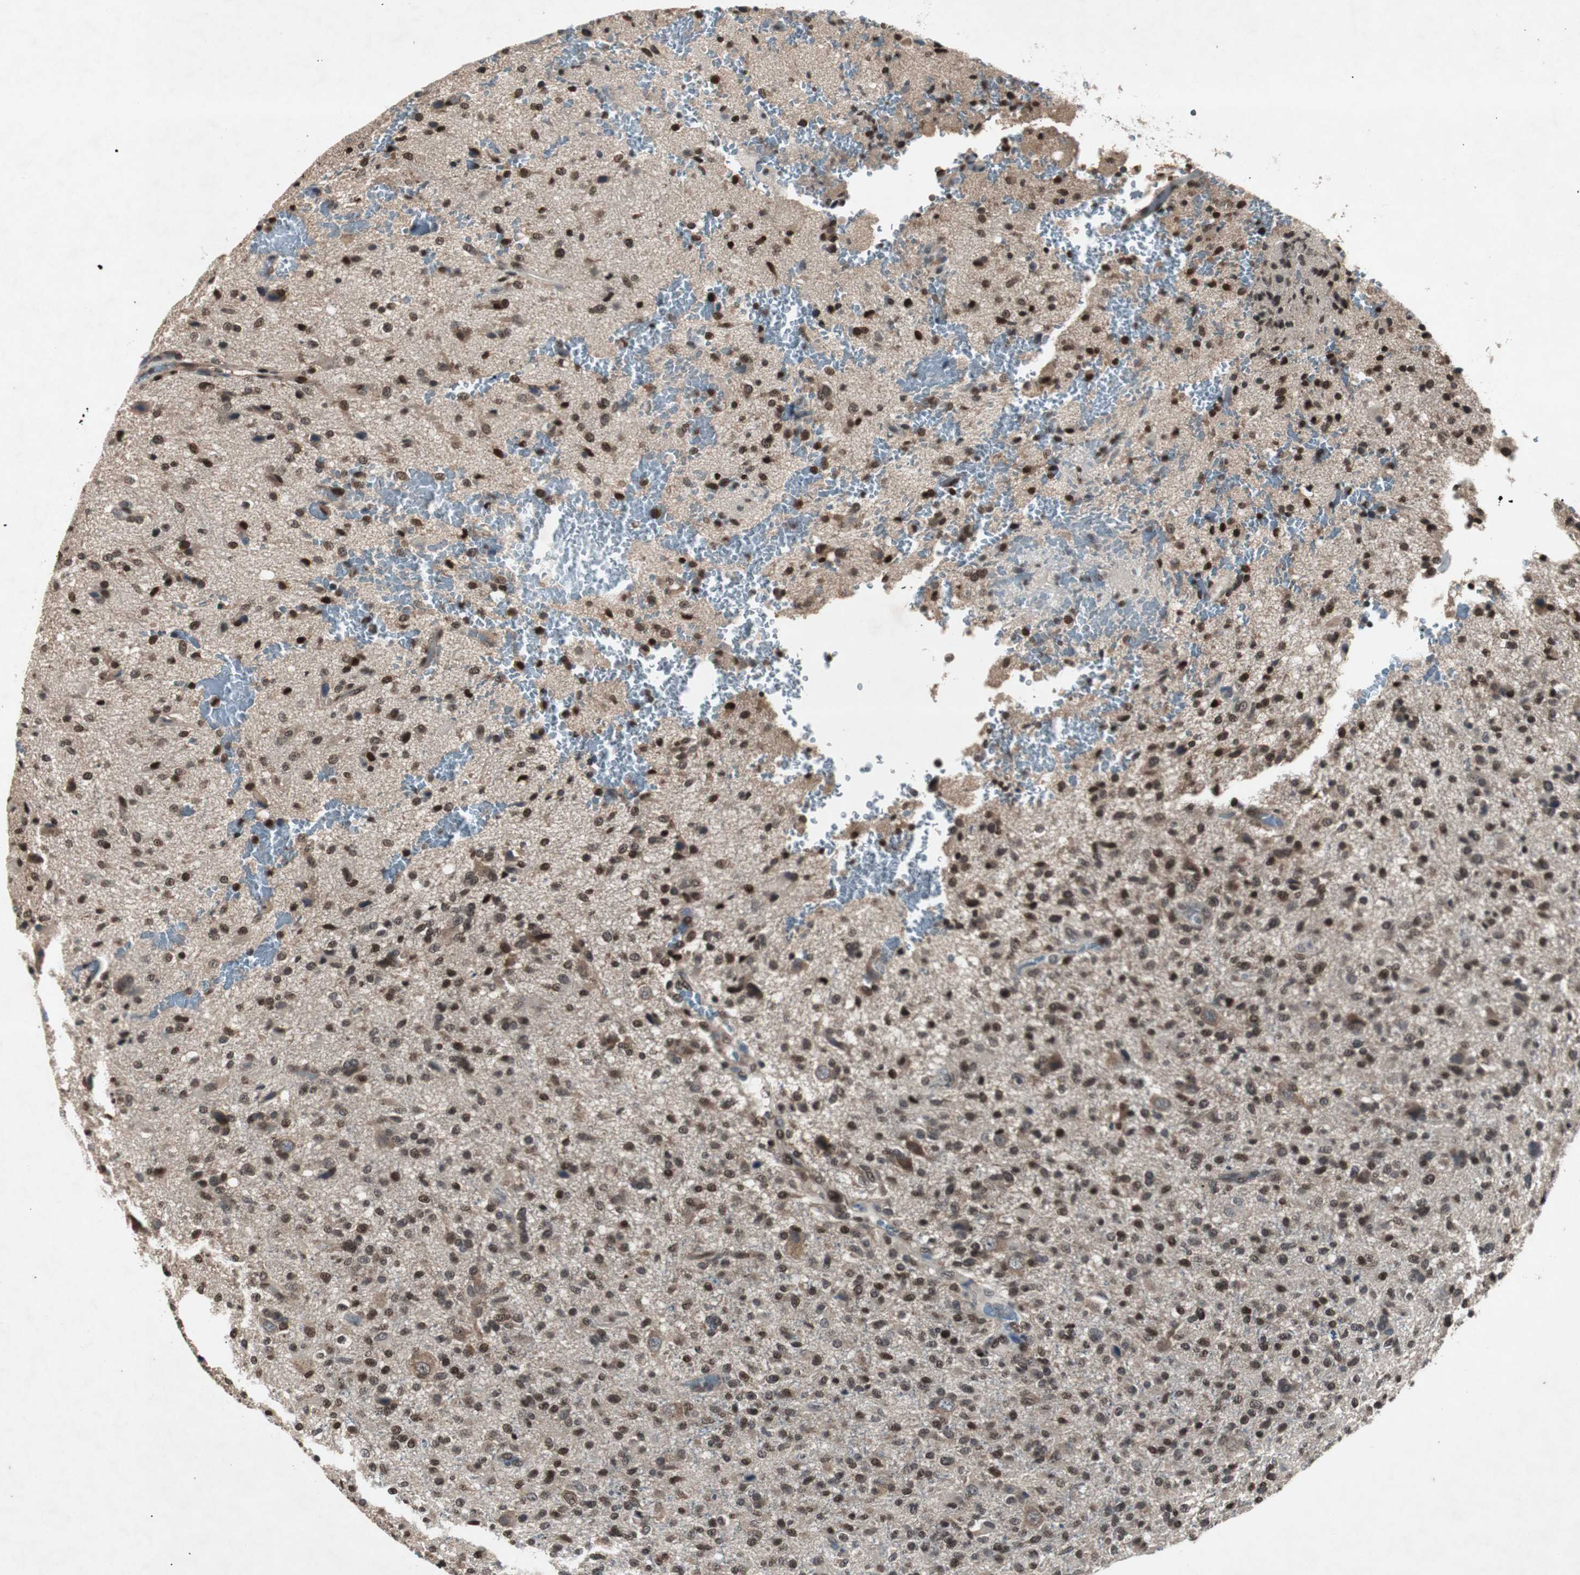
{"staining": {"intensity": "strong", "quantity": ">75%", "location": "nuclear"}, "tissue": "glioma", "cell_type": "Tumor cells", "image_type": "cancer", "snomed": [{"axis": "morphology", "description": "Glioma, malignant, High grade"}, {"axis": "topography", "description": "Brain"}], "caption": "Immunohistochemical staining of malignant glioma (high-grade) reveals high levels of strong nuclear protein staining in about >75% of tumor cells. The protein of interest is shown in brown color, while the nuclei are stained blue.", "gene": "SMAD1", "patient": {"sex": "male", "age": 71}}